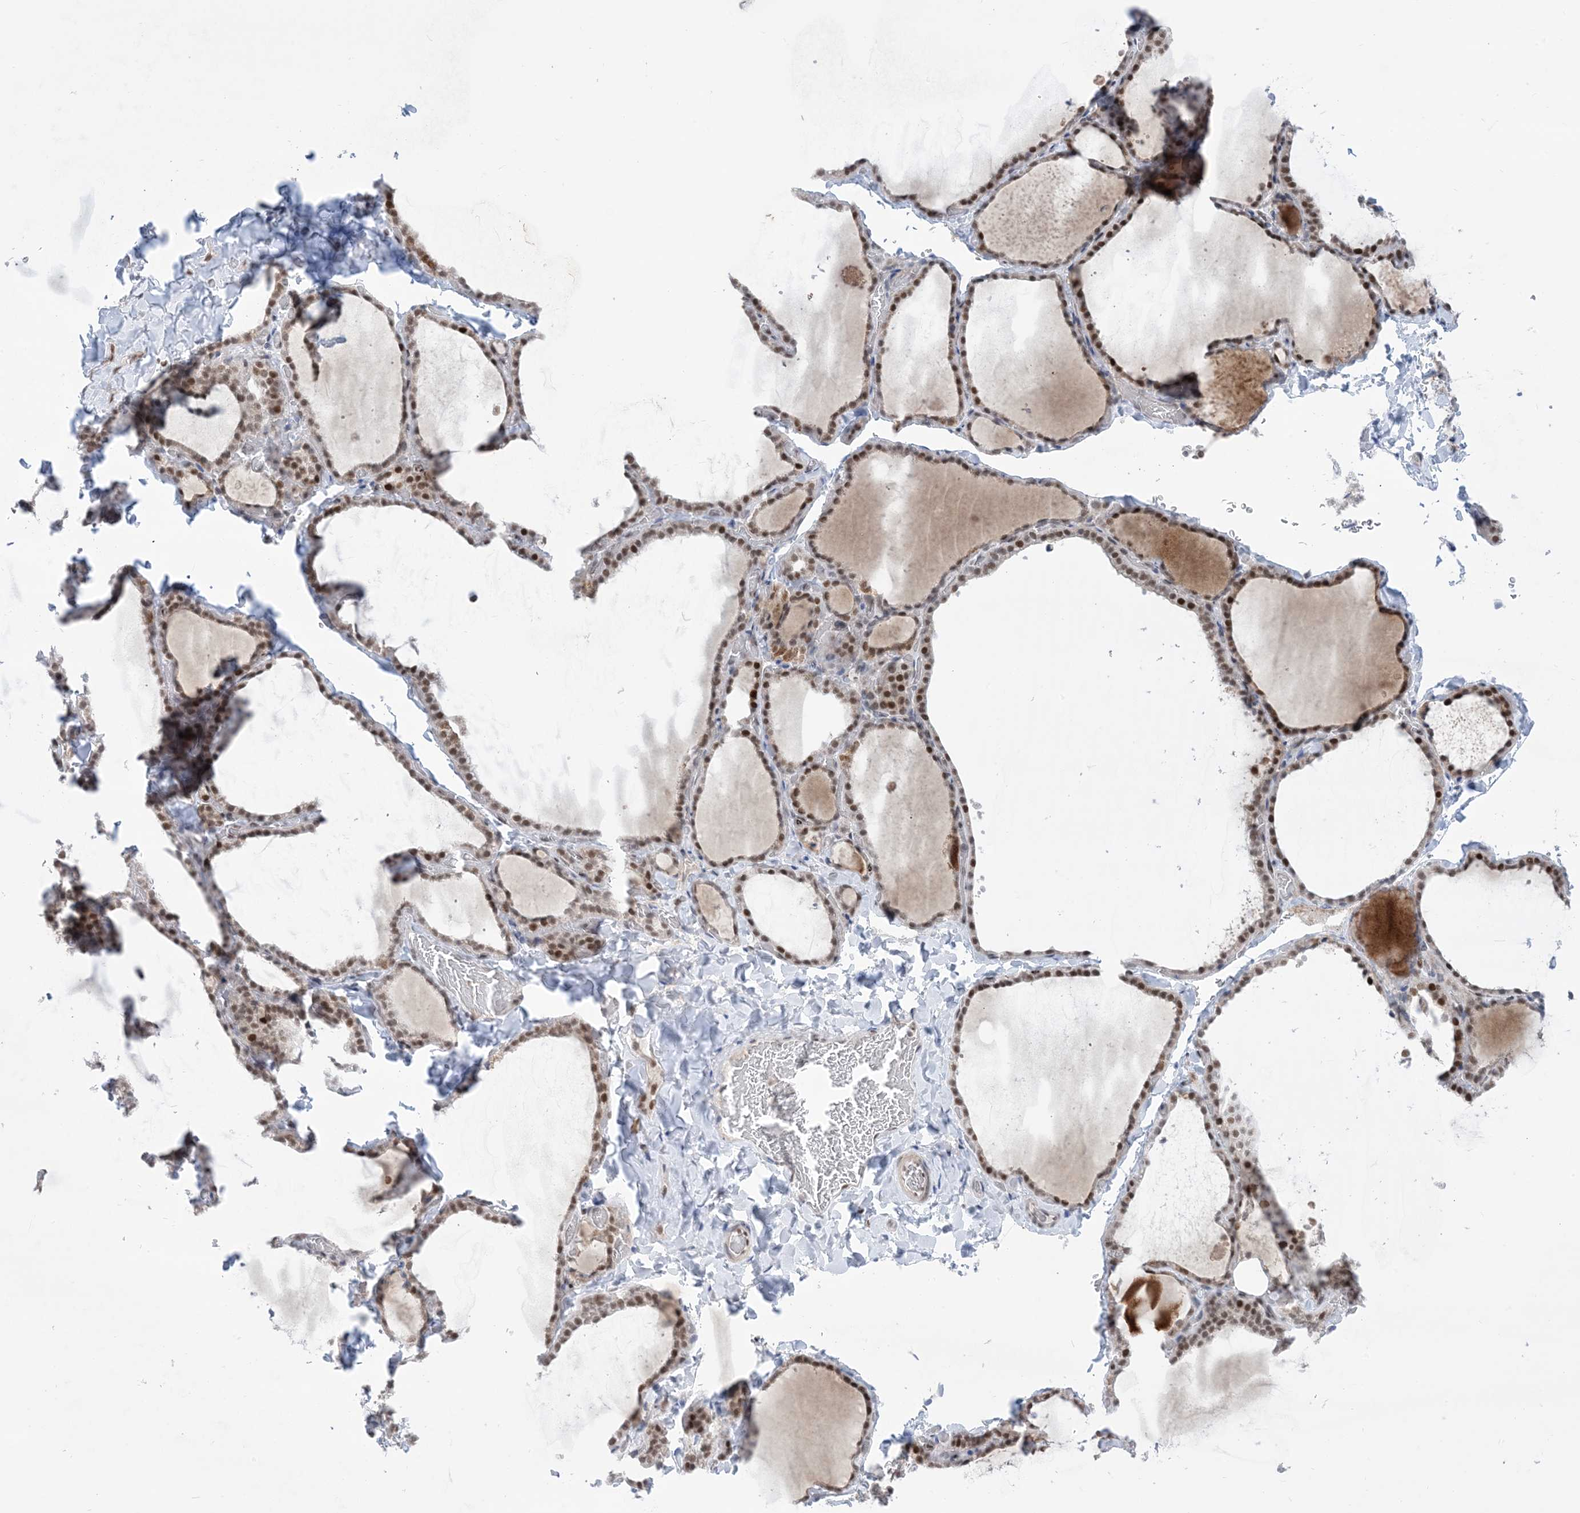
{"staining": {"intensity": "moderate", "quantity": ">75%", "location": "nuclear"}, "tissue": "thyroid gland", "cell_type": "Glandular cells", "image_type": "normal", "snomed": [{"axis": "morphology", "description": "Normal tissue, NOS"}, {"axis": "topography", "description": "Thyroid gland"}], "caption": "Immunohistochemical staining of unremarkable thyroid gland demonstrates >75% levels of moderate nuclear protein expression in about >75% of glandular cells.", "gene": "TFPT", "patient": {"sex": "female", "age": 22}}